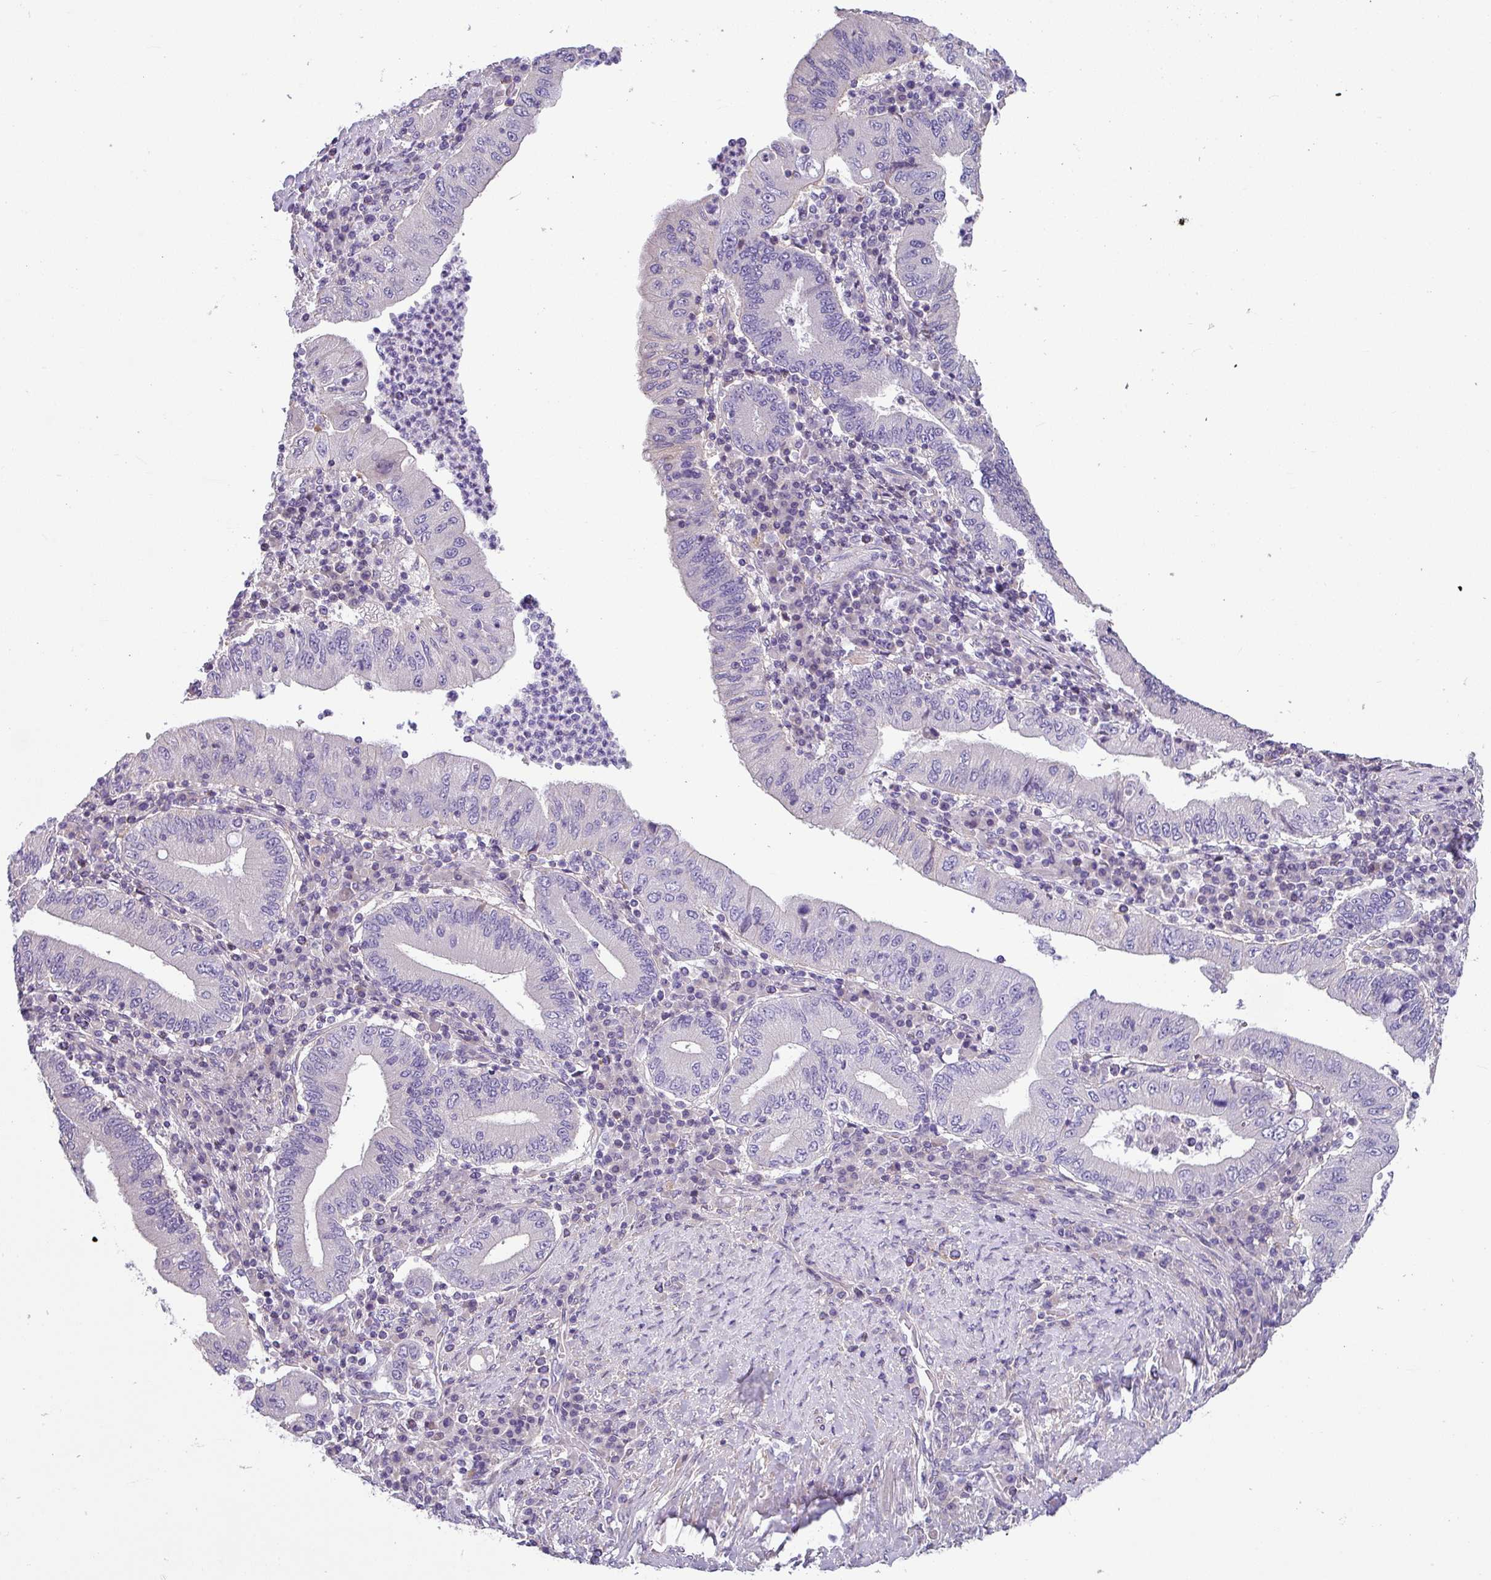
{"staining": {"intensity": "negative", "quantity": "none", "location": "none"}, "tissue": "stomach cancer", "cell_type": "Tumor cells", "image_type": "cancer", "snomed": [{"axis": "morphology", "description": "Normal tissue, NOS"}, {"axis": "morphology", "description": "Adenocarcinoma, NOS"}, {"axis": "topography", "description": "Esophagus"}, {"axis": "topography", "description": "Stomach, upper"}, {"axis": "topography", "description": "Peripheral nerve tissue"}], "caption": "A histopathology image of human adenocarcinoma (stomach) is negative for staining in tumor cells.", "gene": "PALS2", "patient": {"sex": "male", "age": 62}}